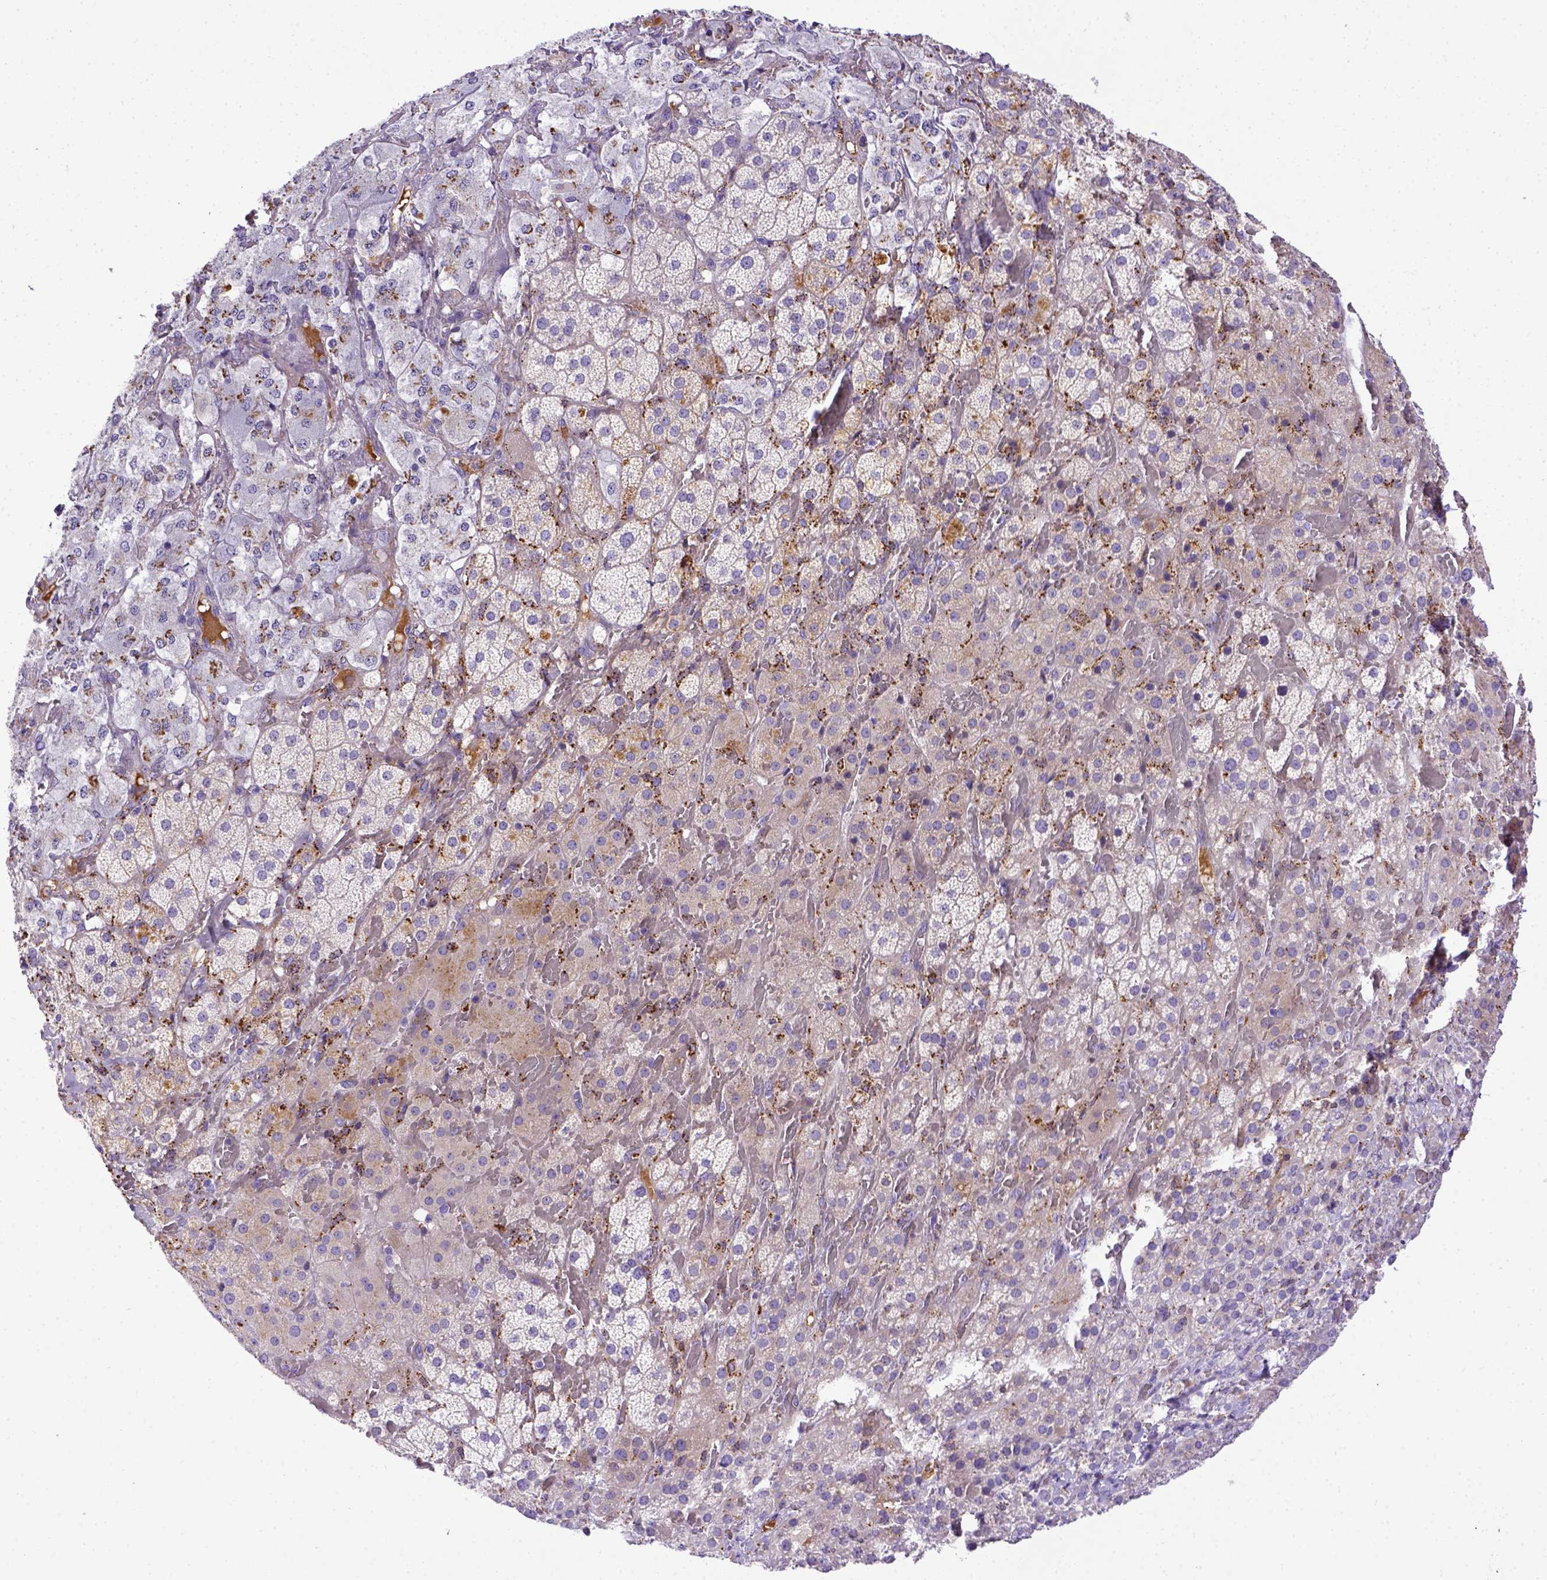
{"staining": {"intensity": "negative", "quantity": "none", "location": "none"}, "tissue": "adrenal gland", "cell_type": "Glandular cells", "image_type": "normal", "snomed": [{"axis": "morphology", "description": "Normal tissue, NOS"}, {"axis": "topography", "description": "Adrenal gland"}], "caption": "A high-resolution micrograph shows IHC staining of normal adrenal gland, which shows no significant expression in glandular cells. (Immunohistochemistry, brightfield microscopy, high magnification).", "gene": "CFAP300", "patient": {"sex": "male", "age": 57}}